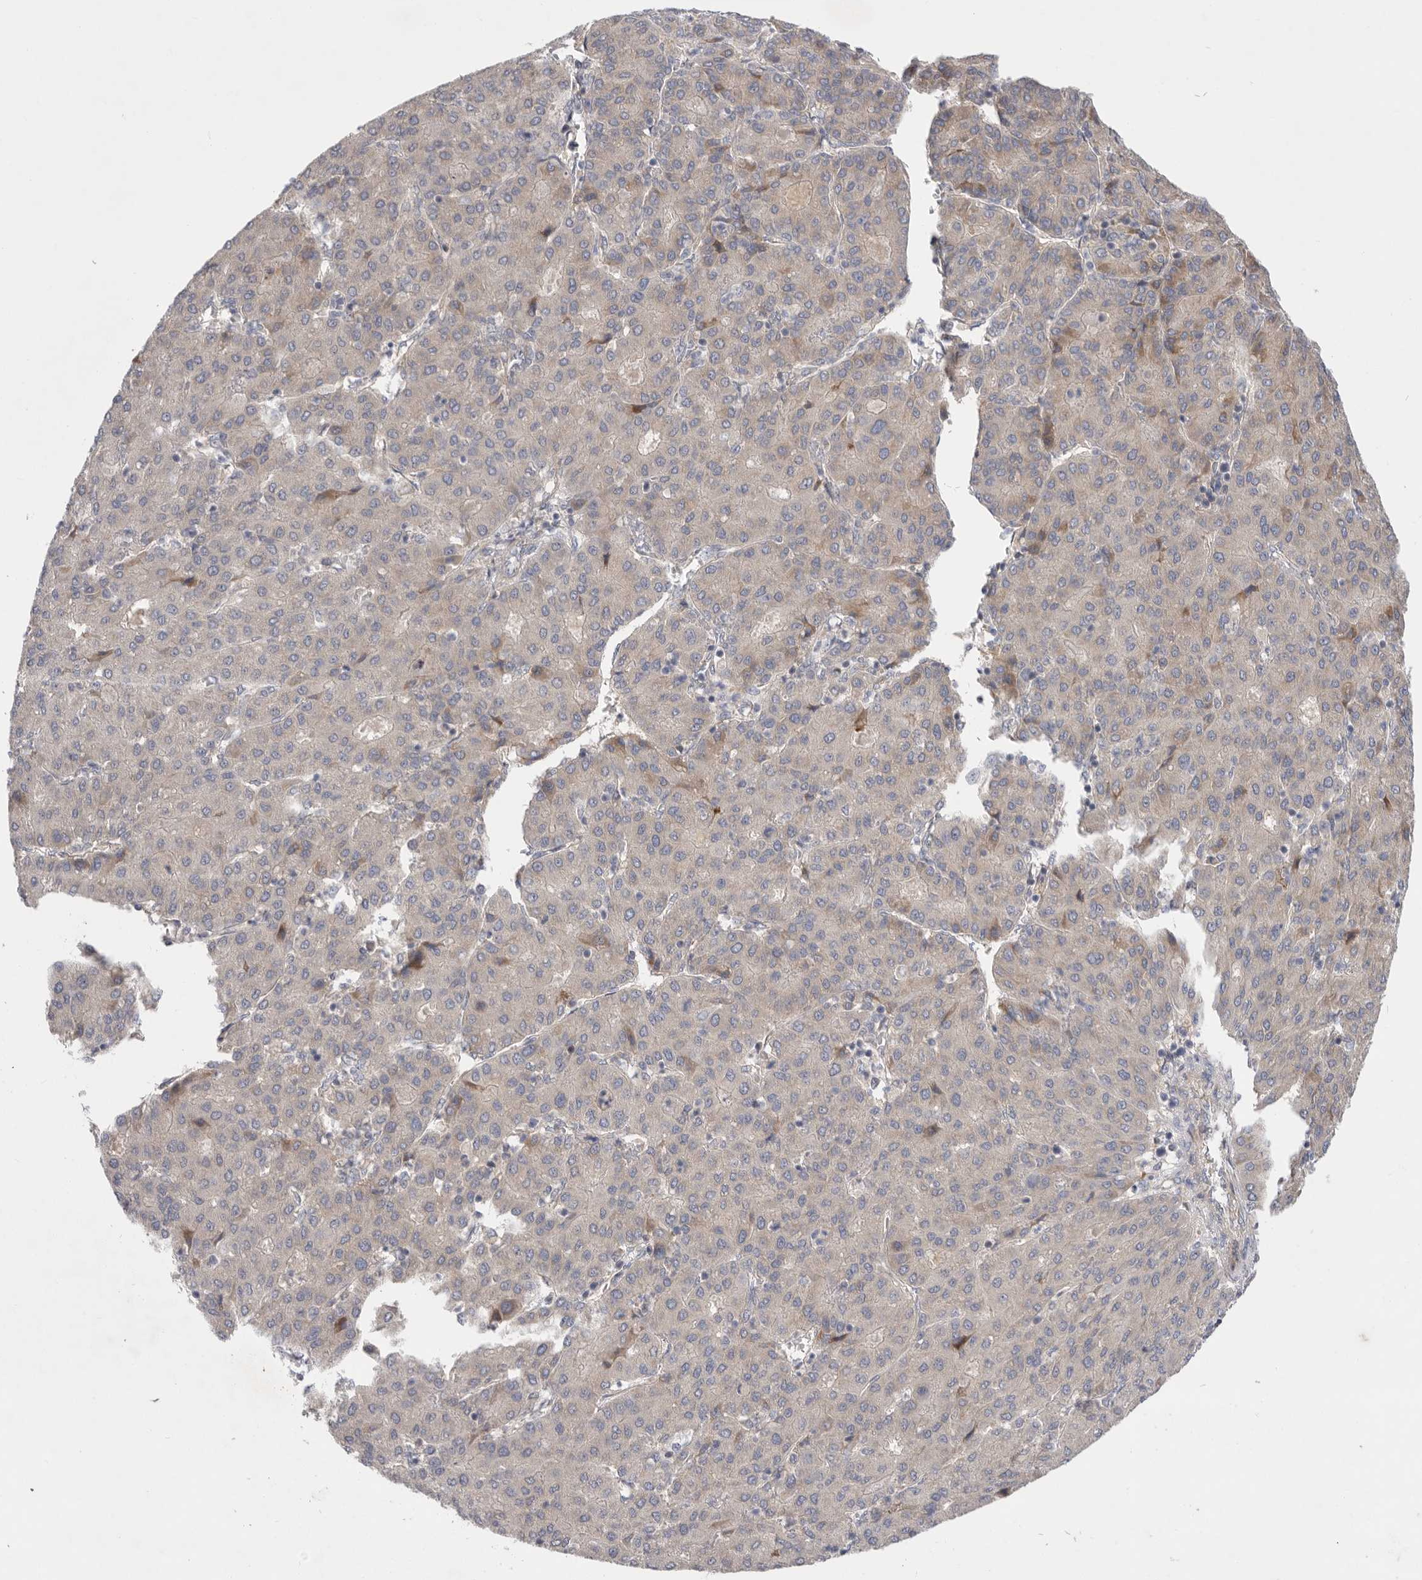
{"staining": {"intensity": "weak", "quantity": "25%-75%", "location": "cytoplasmic/membranous"}, "tissue": "liver cancer", "cell_type": "Tumor cells", "image_type": "cancer", "snomed": [{"axis": "morphology", "description": "Carcinoma, Hepatocellular, NOS"}, {"axis": "topography", "description": "Liver"}], "caption": "Immunohistochemical staining of liver hepatocellular carcinoma demonstrates weak cytoplasmic/membranous protein staining in approximately 25%-75% of tumor cells.", "gene": "MTFR1L", "patient": {"sex": "male", "age": 65}}